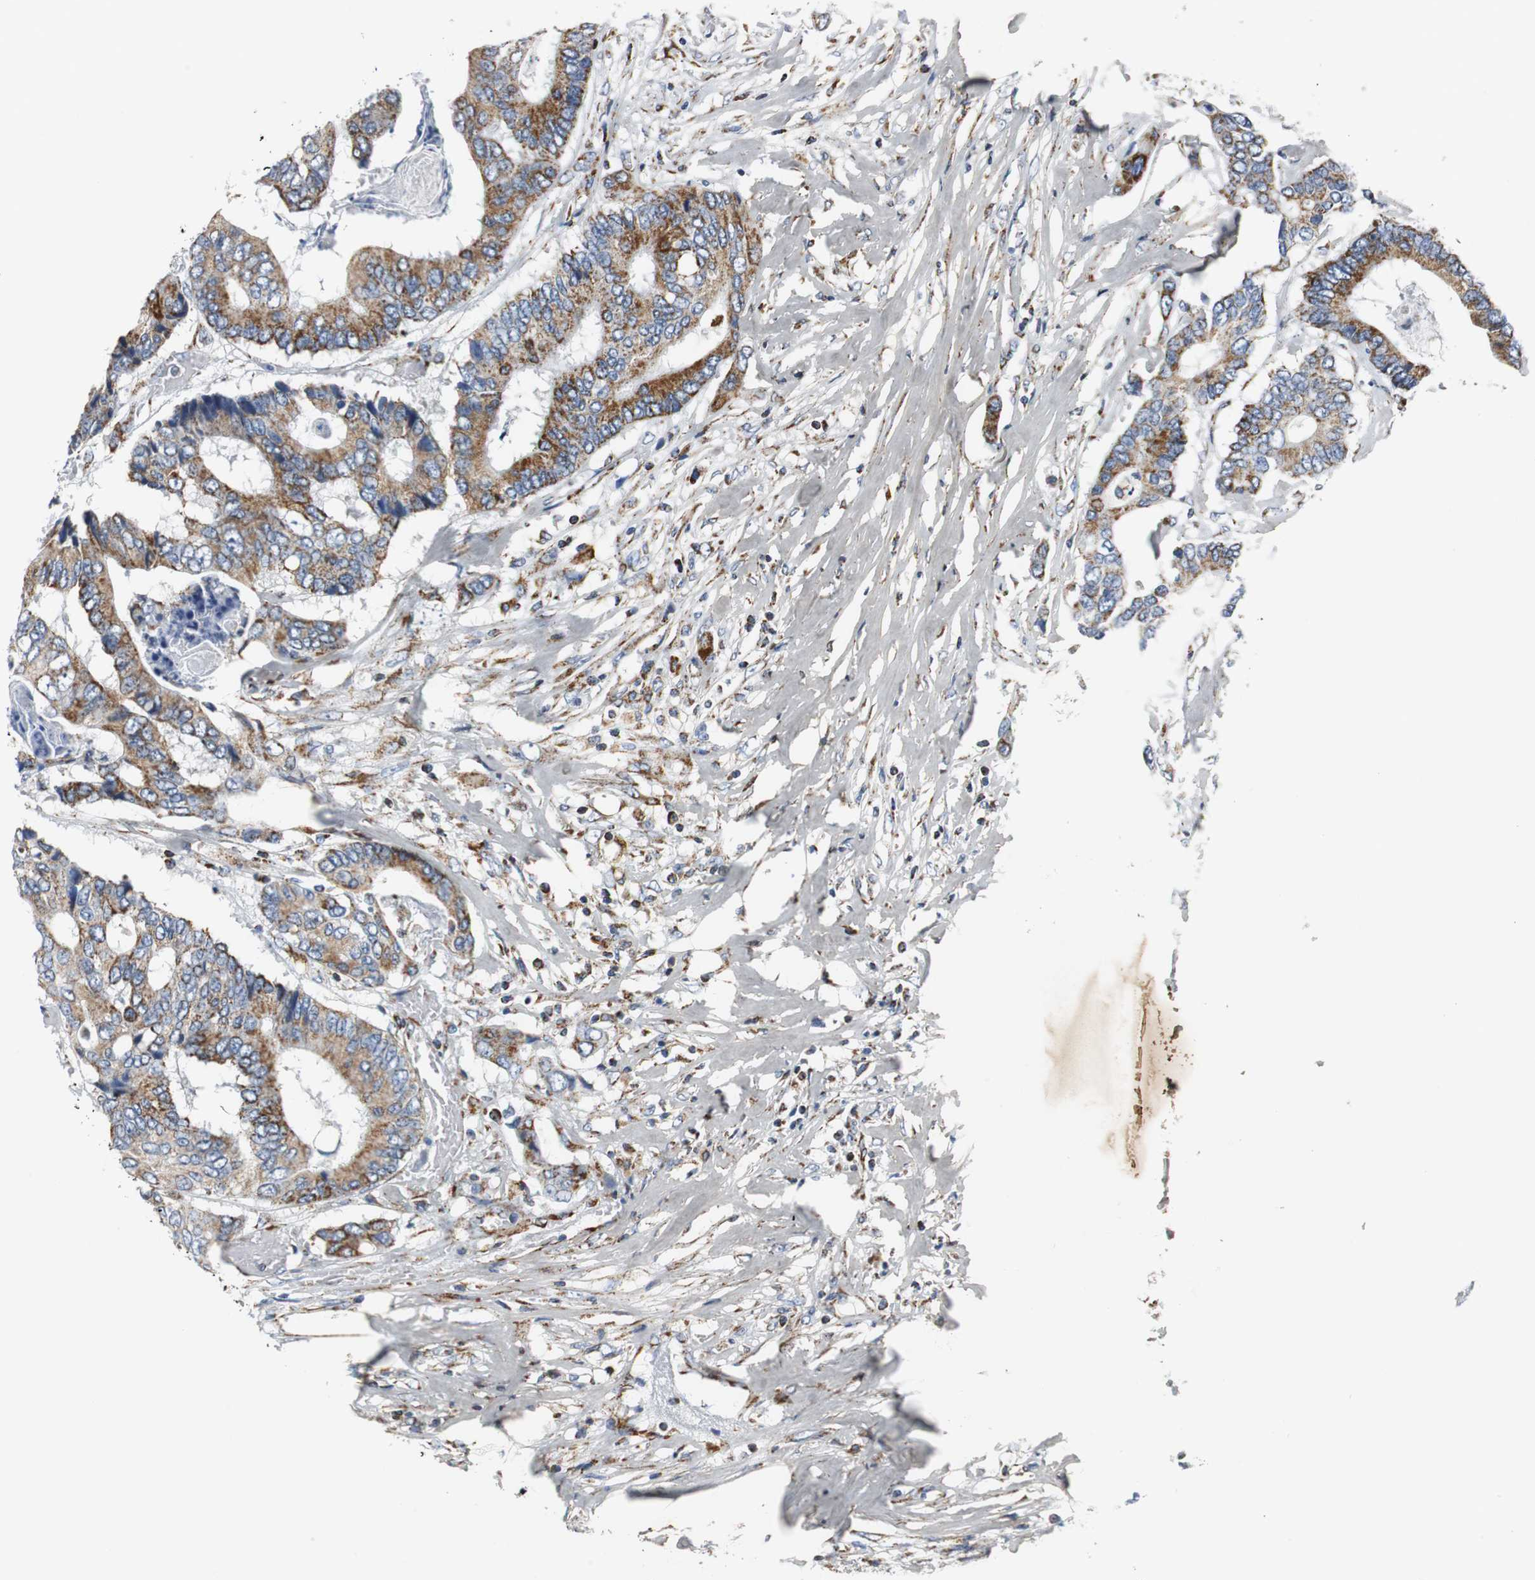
{"staining": {"intensity": "strong", "quantity": ">75%", "location": "cytoplasmic/membranous"}, "tissue": "colorectal cancer", "cell_type": "Tumor cells", "image_type": "cancer", "snomed": [{"axis": "morphology", "description": "Adenocarcinoma, NOS"}, {"axis": "topography", "description": "Rectum"}], "caption": "Human colorectal cancer stained for a protein (brown) exhibits strong cytoplasmic/membranous positive staining in approximately >75% of tumor cells.", "gene": "C1QTNF7", "patient": {"sex": "male", "age": 55}}